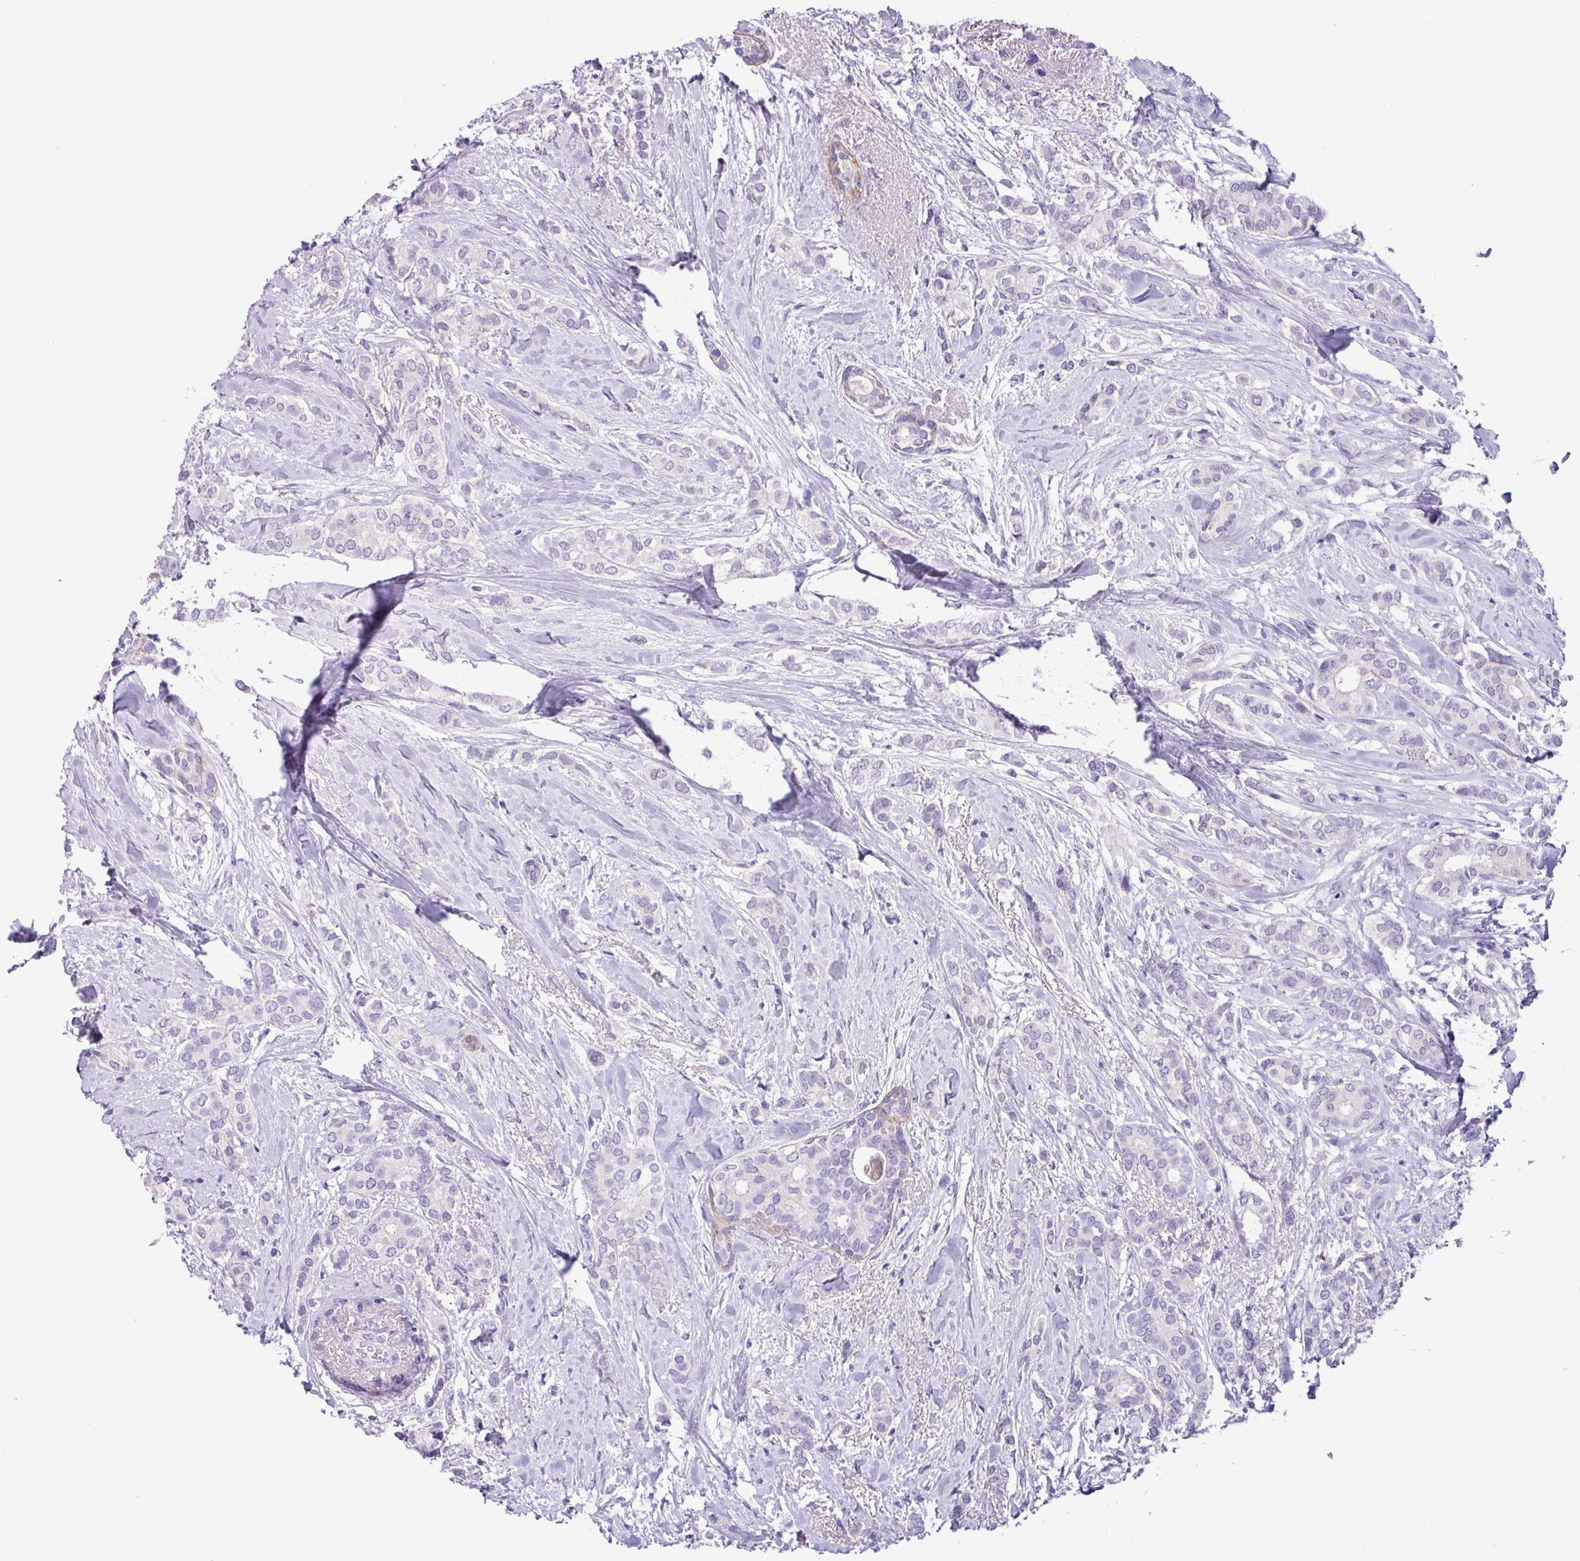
{"staining": {"intensity": "negative", "quantity": "none", "location": "none"}, "tissue": "breast cancer", "cell_type": "Tumor cells", "image_type": "cancer", "snomed": [{"axis": "morphology", "description": "Duct carcinoma"}, {"axis": "topography", "description": "Breast"}], "caption": "Immunohistochemistry of breast cancer (infiltrating ductal carcinoma) exhibits no positivity in tumor cells. Brightfield microscopy of immunohistochemistry stained with DAB (3,3'-diaminobenzidine) (brown) and hematoxylin (blue), captured at high magnification.", "gene": "CYSTM1", "patient": {"sex": "female", "age": 73}}